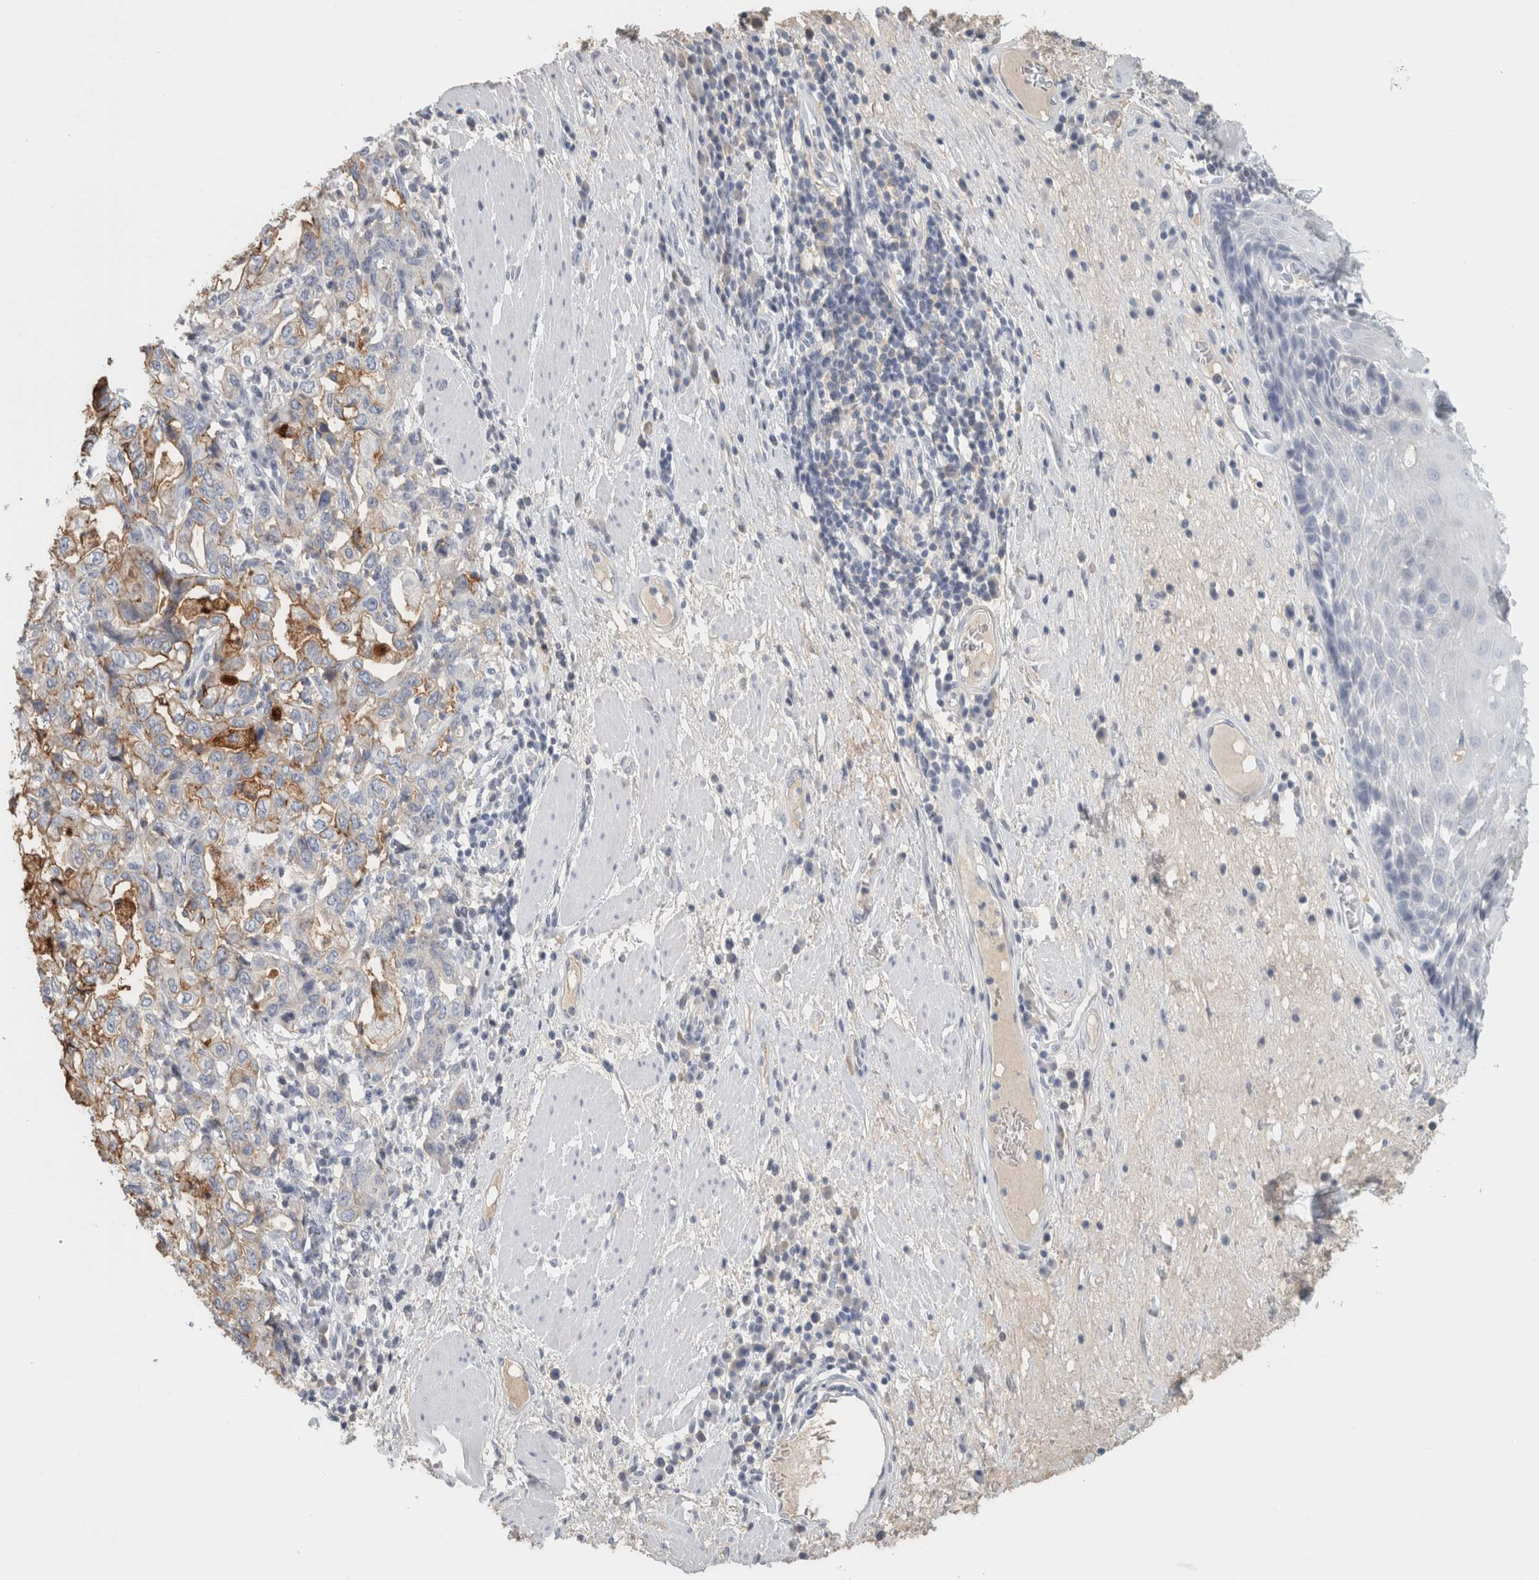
{"staining": {"intensity": "negative", "quantity": "none", "location": "none"}, "tissue": "esophagus", "cell_type": "Squamous epithelial cells", "image_type": "normal", "snomed": [{"axis": "morphology", "description": "Normal tissue, NOS"}, {"axis": "morphology", "description": "Adenocarcinoma, NOS"}, {"axis": "topography", "description": "Esophagus"}], "caption": "Immunohistochemistry of benign esophagus reveals no positivity in squamous epithelial cells.", "gene": "TSPAN8", "patient": {"sex": "male", "age": 62}}